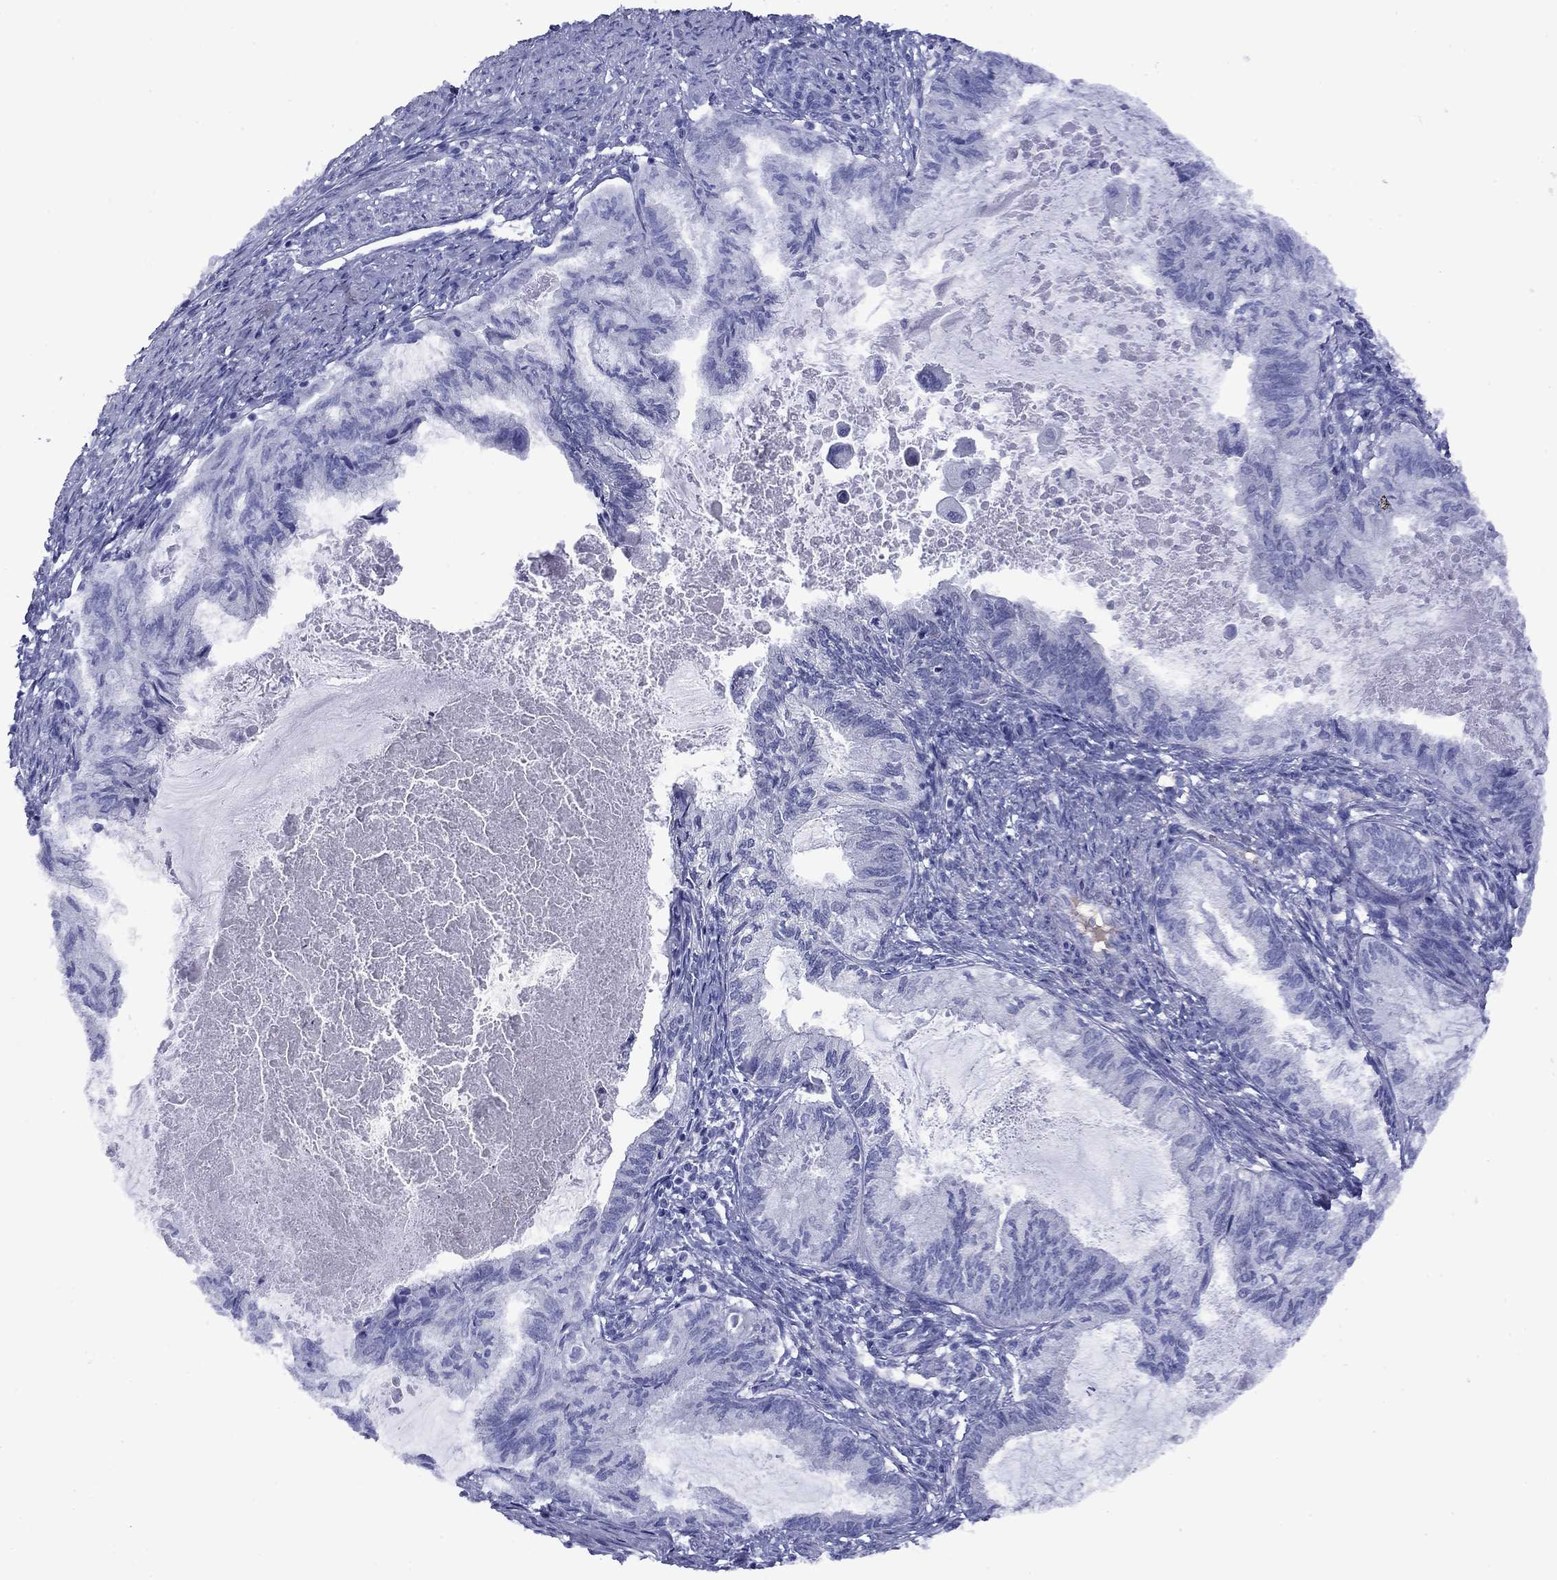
{"staining": {"intensity": "negative", "quantity": "none", "location": "none"}, "tissue": "endometrial cancer", "cell_type": "Tumor cells", "image_type": "cancer", "snomed": [{"axis": "morphology", "description": "Adenocarcinoma, NOS"}, {"axis": "topography", "description": "Endometrium"}], "caption": "The micrograph exhibits no staining of tumor cells in endometrial cancer.", "gene": "APOA2", "patient": {"sex": "female", "age": 86}}